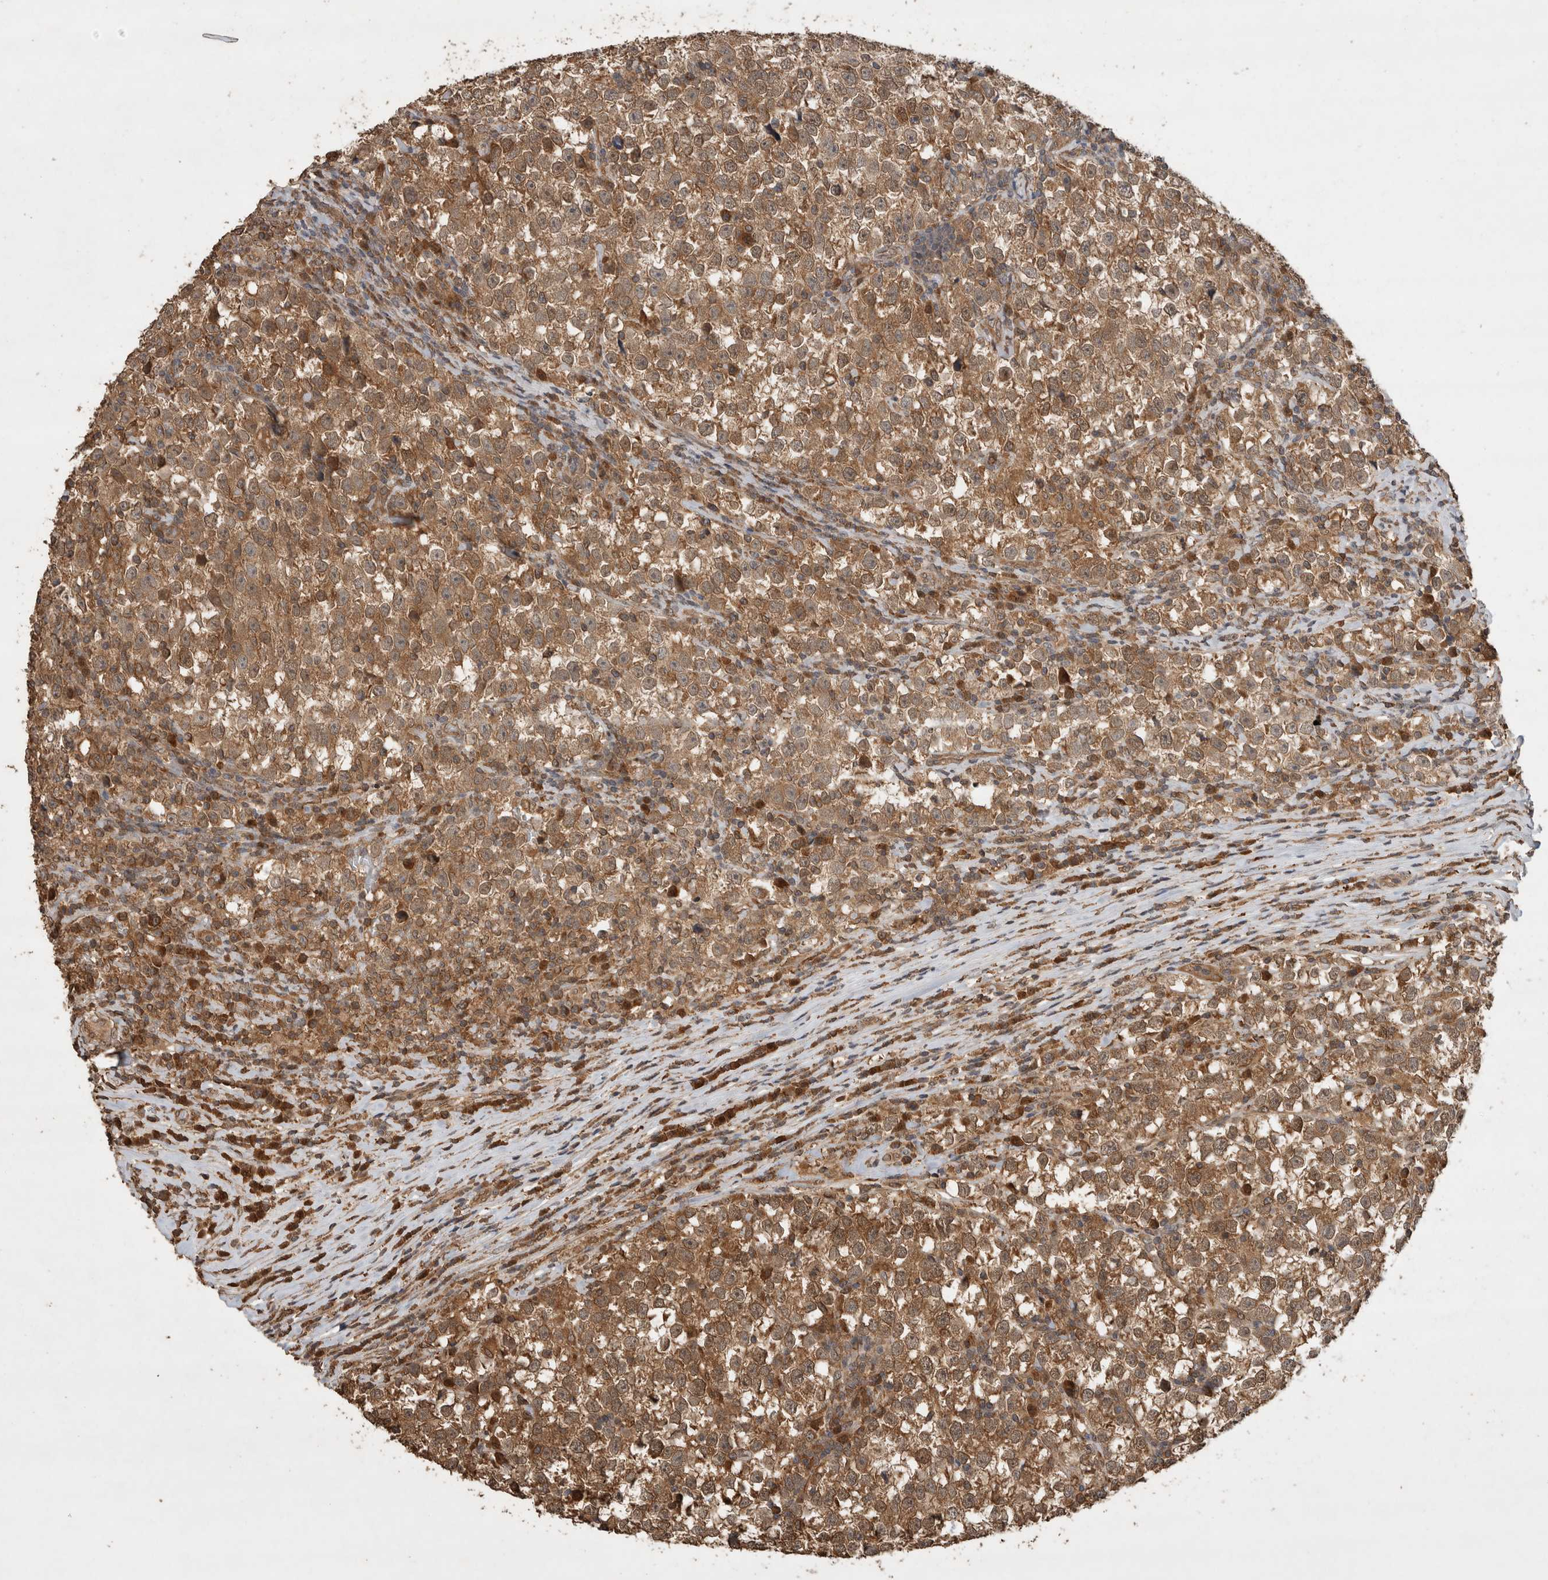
{"staining": {"intensity": "moderate", "quantity": ">75%", "location": "cytoplasmic/membranous"}, "tissue": "testis cancer", "cell_type": "Tumor cells", "image_type": "cancer", "snomed": [{"axis": "morphology", "description": "Normal tissue, NOS"}, {"axis": "morphology", "description": "Seminoma, NOS"}, {"axis": "topography", "description": "Testis"}], "caption": "Brown immunohistochemical staining in human testis seminoma shows moderate cytoplasmic/membranous positivity in approximately >75% of tumor cells.", "gene": "OTUD7B", "patient": {"sex": "male", "age": 43}}